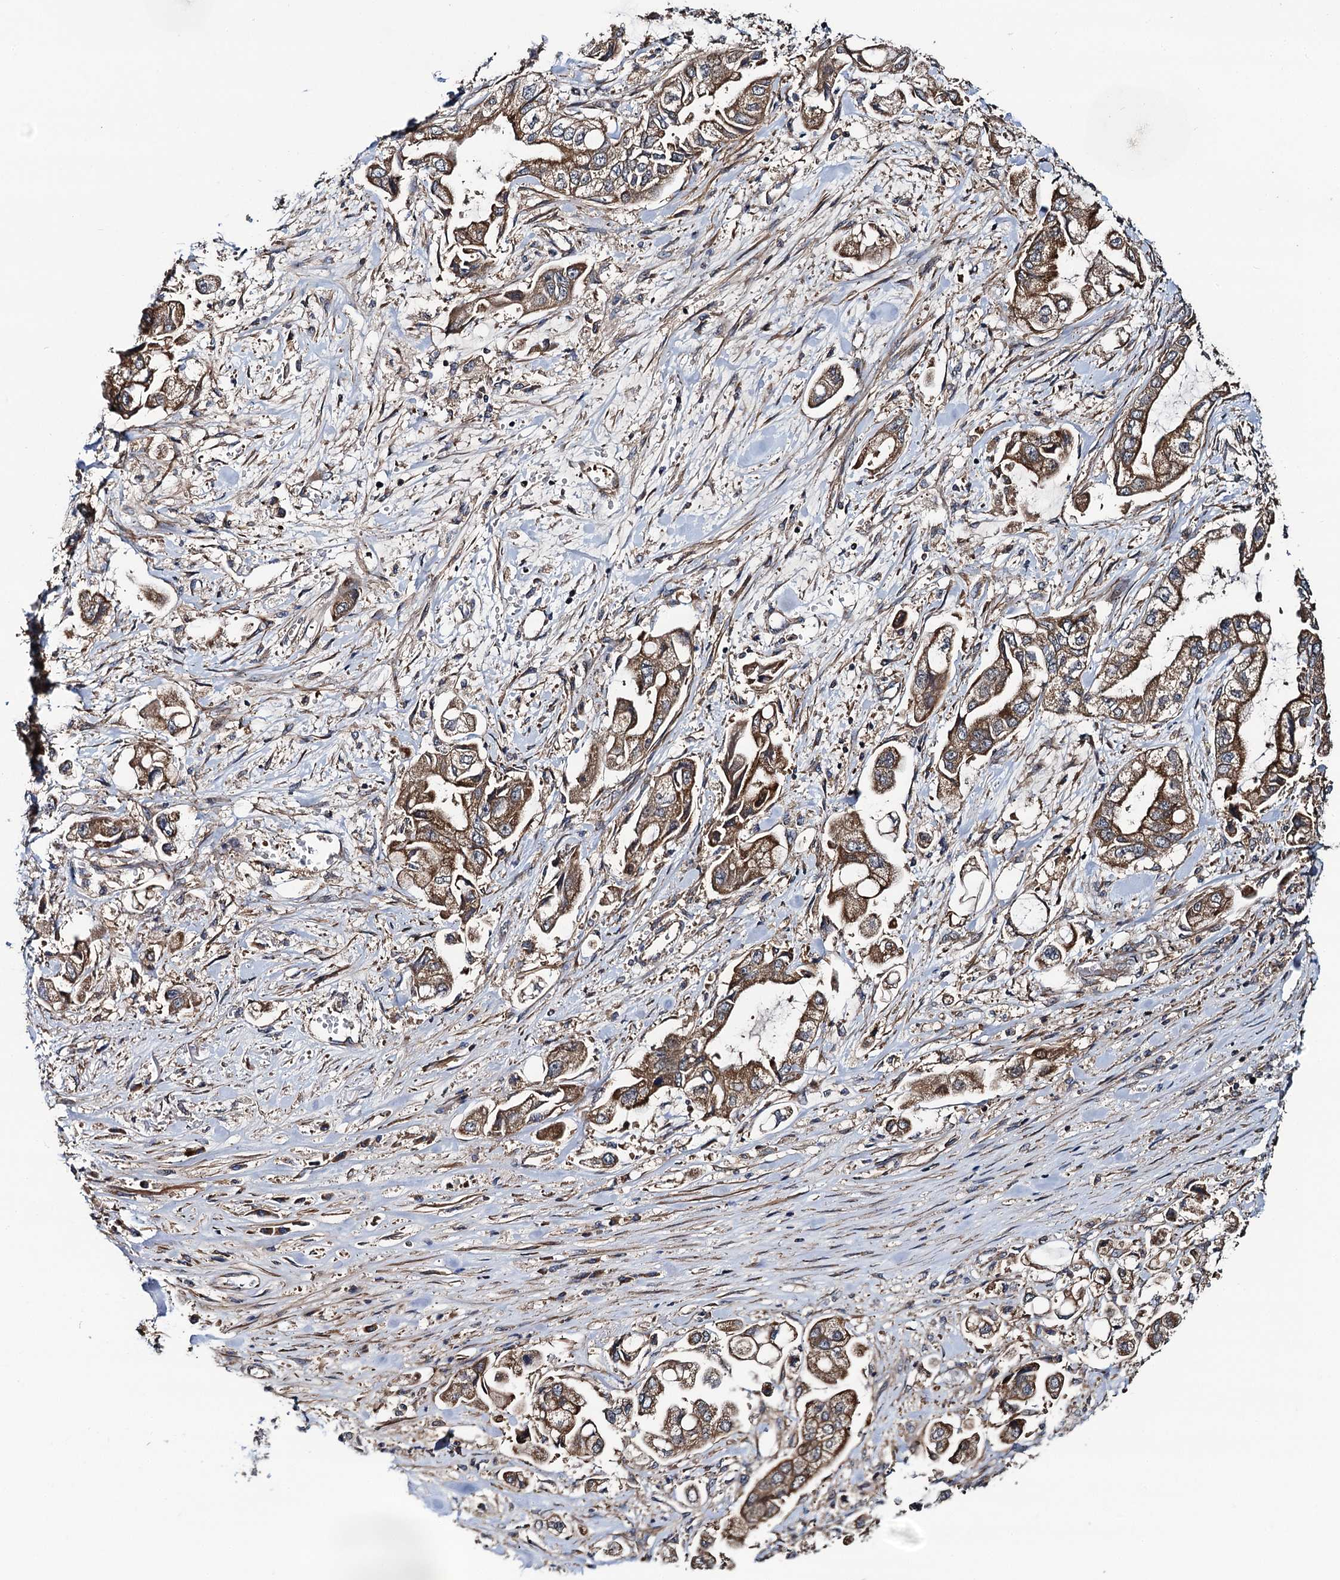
{"staining": {"intensity": "strong", "quantity": ">75%", "location": "cytoplasmic/membranous"}, "tissue": "stomach cancer", "cell_type": "Tumor cells", "image_type": "cancer", "snomed": [{"axis": "morphology", "description": "Adenocarcinoma, NOS"}, {"axis": "topography", "description": "Stomach"}], "caption": "The micrograph demonstrates staining of stomach cancer, revealing strong cytoplasmic/membranous protein expression (brown color) within tumor cells. (IHC, brightfield microscopy, high magnification).", "gene": "NEK1", "patient": {"sex": "male", "age": 62}}